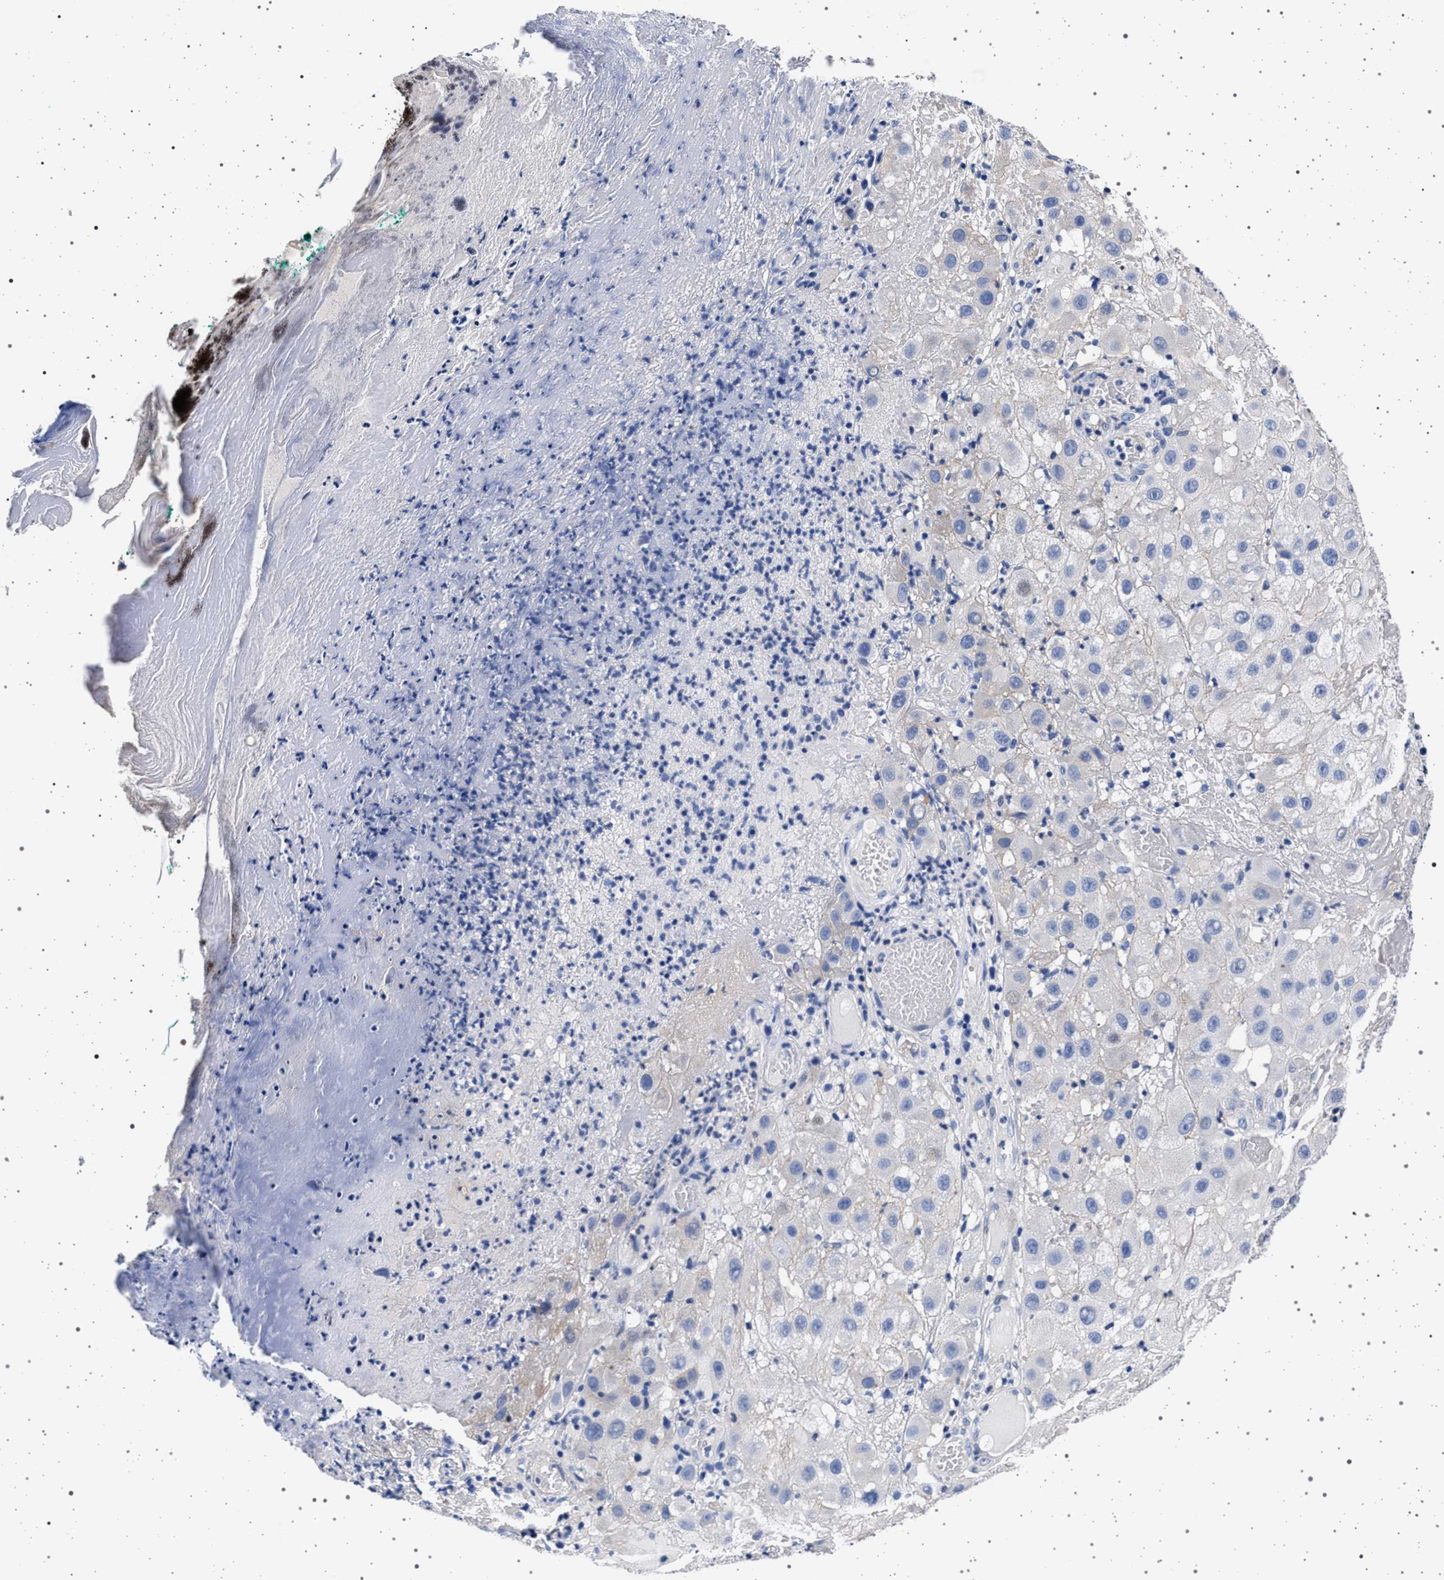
{"staining": {"intensity": "negative", "quantity": "none", "location": "none"}, "tissue": "melanoma", "cell_type": "Tumor cells", "image_type": "cancer", "snomed": [{"axis": "morphology", "description": "Malignant melanoma, NOS"}, {"axis": "topography", "description": "Skin"}], "caption": "This is an immunohistochemistry histopathology image of human melanoma. There is no expression in tumor cells.", "gene": "SLC9A1", "patient": {"sex": "female", "age": 81}}